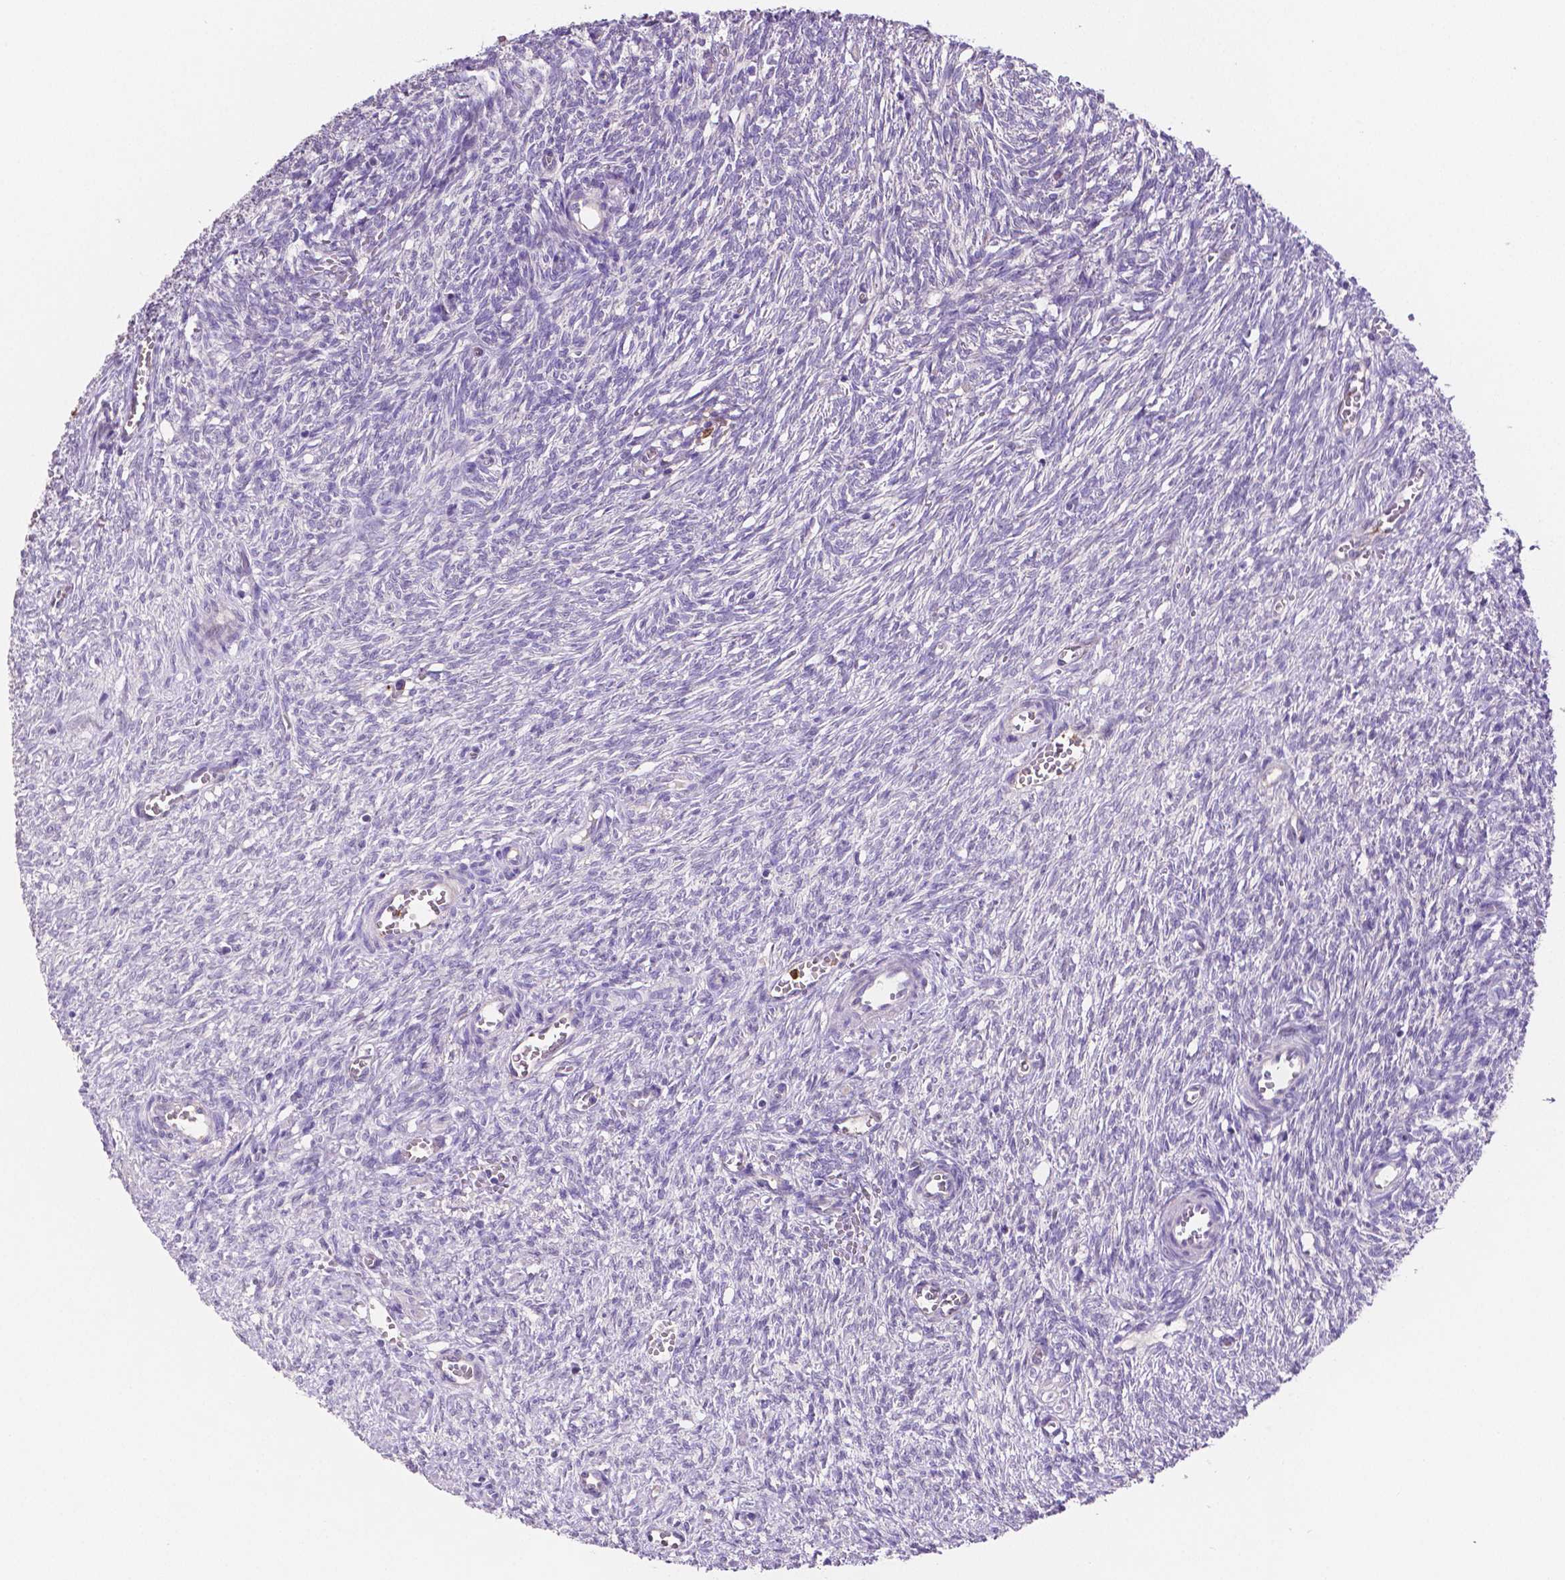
{"staining": {"intensity": "negative", "quantity": "none", "location": "none"}, "tissue": "ovary", "cell_type": "Follicle cells", "image_type": "normal", "snomed": [{"axis": "morphology", "description": "Normal tissue, NOS"}, {"axis": "topography", "description": "Ovary"}], "caption": "DAB (3,3'-diaminobenzidine) immunohistochemical staining of benign ovary demonstrates no significant expression in follicle cells. (DAB IHC visualized using brightfield microscopy, high magnification).", "gene": "MMP9", "patient": {"sex": "female", "age": 46}}